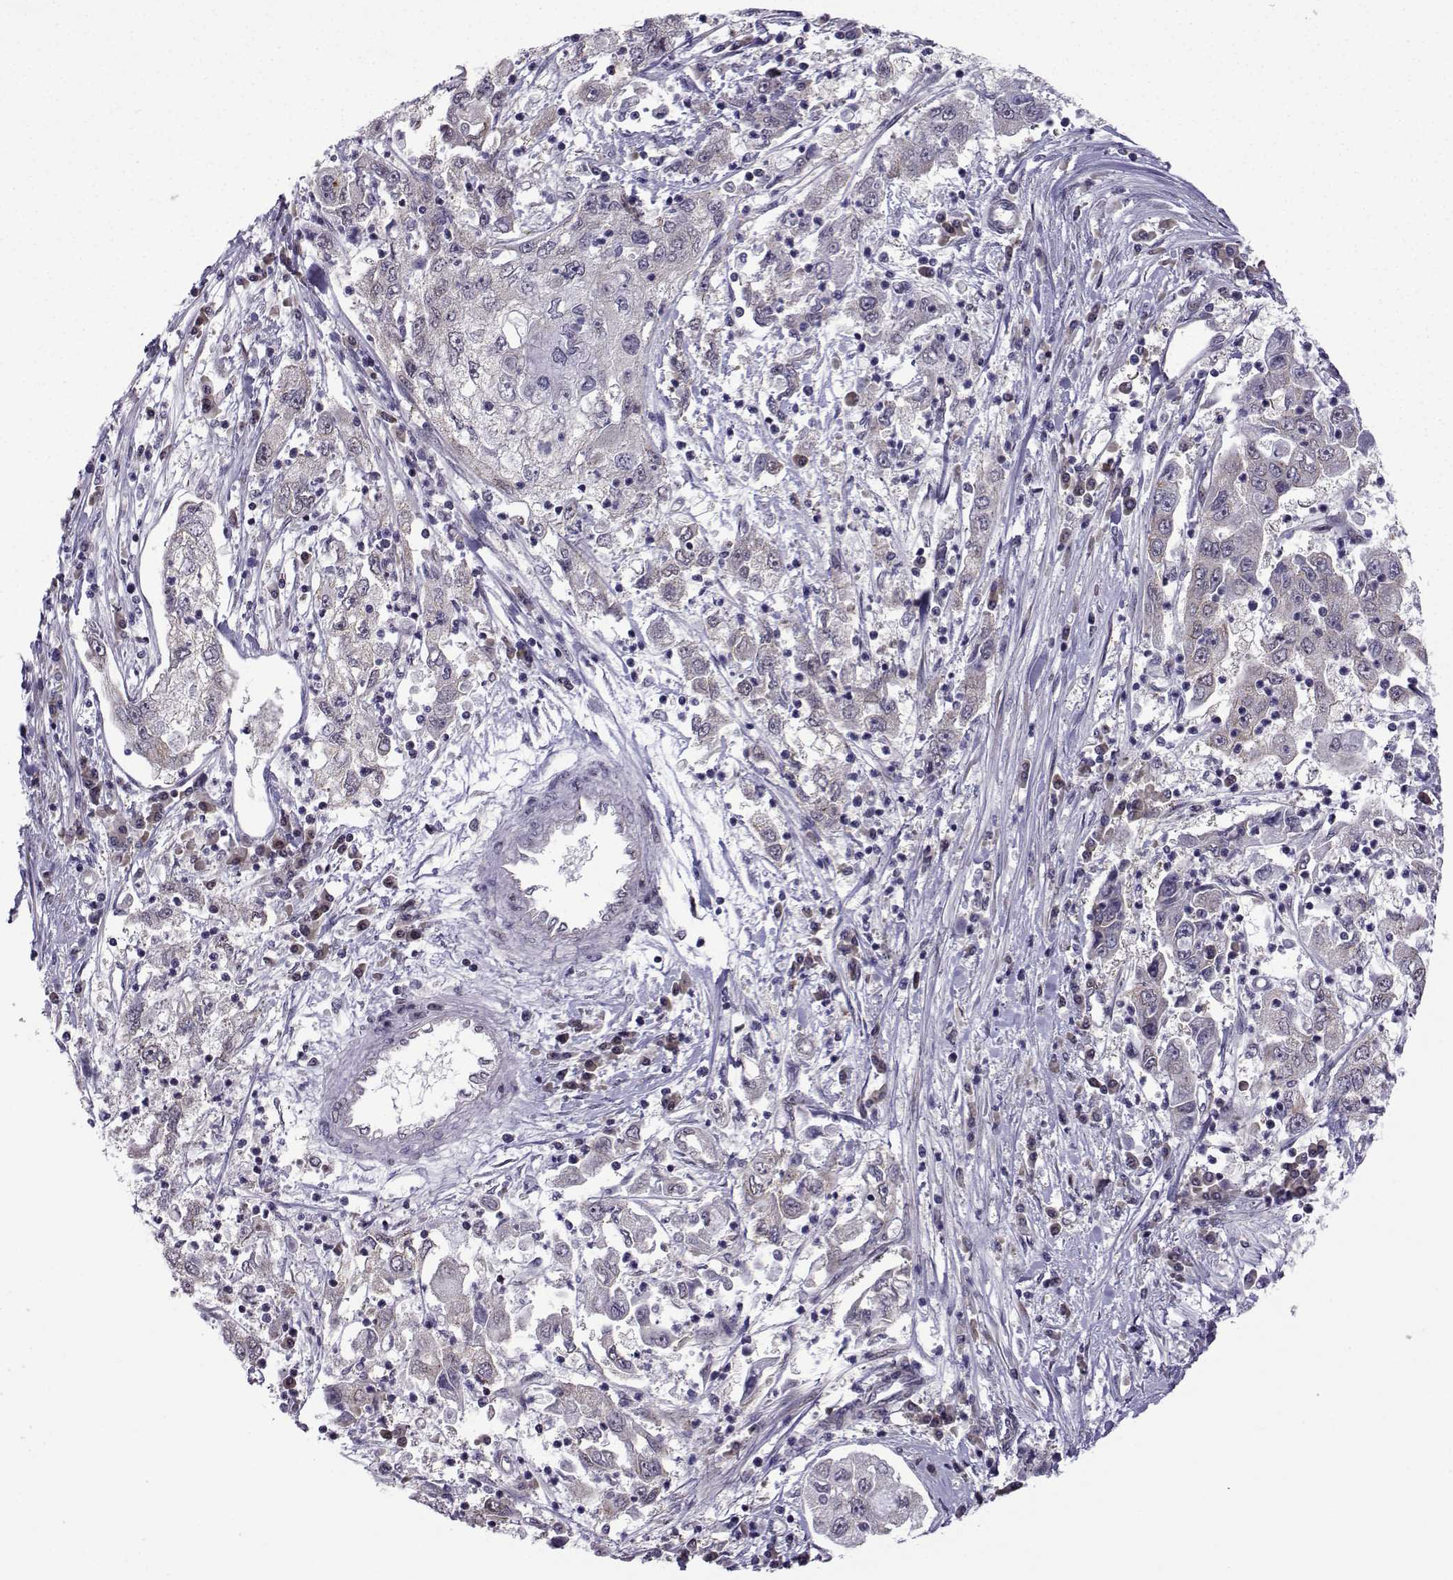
{"staining": {"intensity": "weak", "quantity": "<25%", "location": "cytoplasmic/membranous"}, "tissue": "cervical cancer", "cell_type": "Tumor cells", "image_type": "cancer", "snomed": [{"axis": "morphology", "description": "Squamous cell carcinoma, NOS"}, {"axis": "topography", "description": "Cervix"}], "caption": "DAB immunohistochemical staining of cervical cancer demonstrates no significant staining in tumor cells.", "gene": "FGF3", "patient": {"sex": "female", "age": 36}}